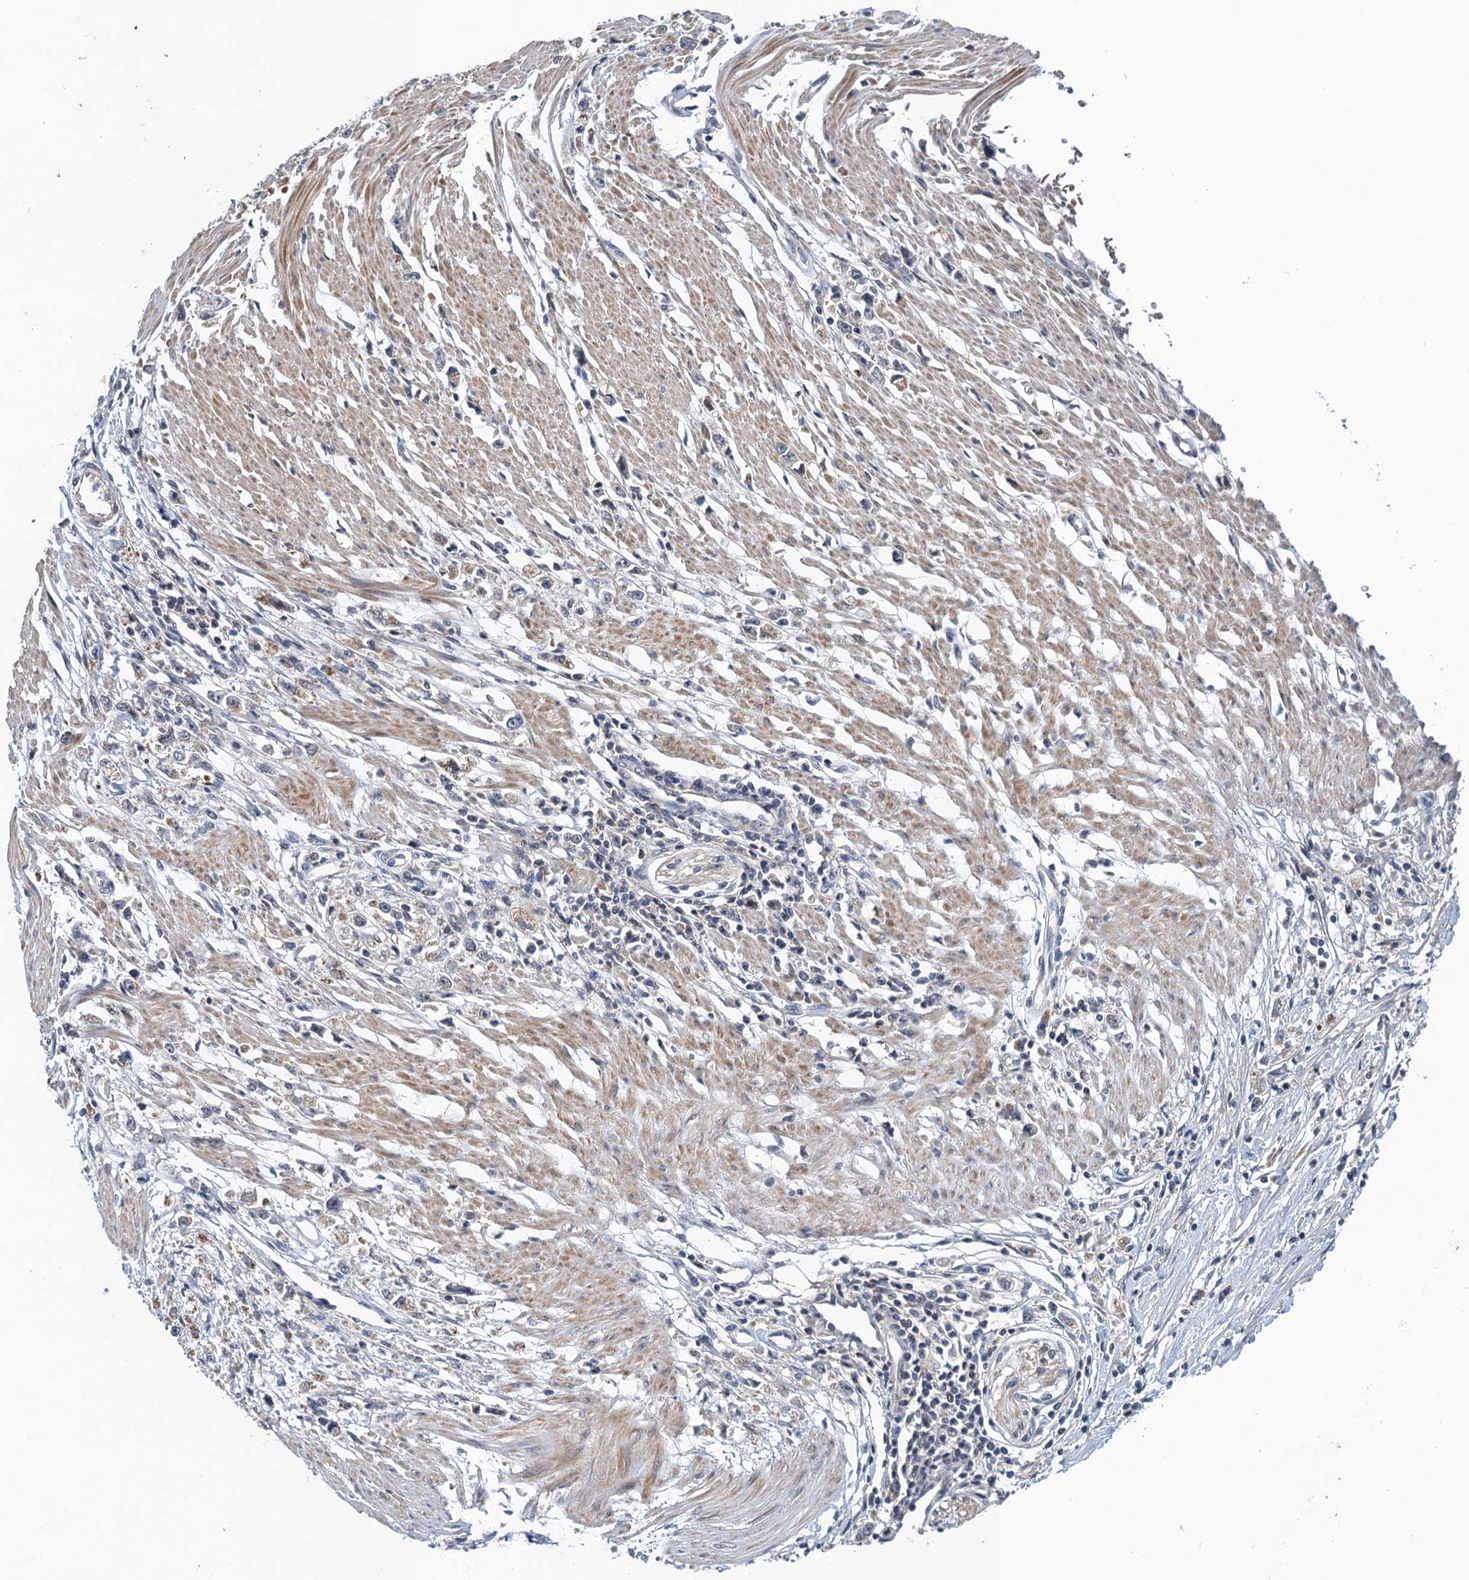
{"staining": {"intensity": "negative", "quantity": "none", "location": "none"}, "tissue": "stomach cancer", "cell_type": "Tumor cells", "image_type": "cancer", "snomed": [{"axis": "morphology", "description": "Adenocarcinoma, NOS"}, {"axis": "topography", "description": "Stomach"}], "caption": "This image is of stomach adenocarcinoma stained with IHC to label a protein in brown with the nuclei are counter-stained blue. There is no staining in tumor cells.", "gene": "MDM1", "patient": {"sex": "female", "age": 59}}